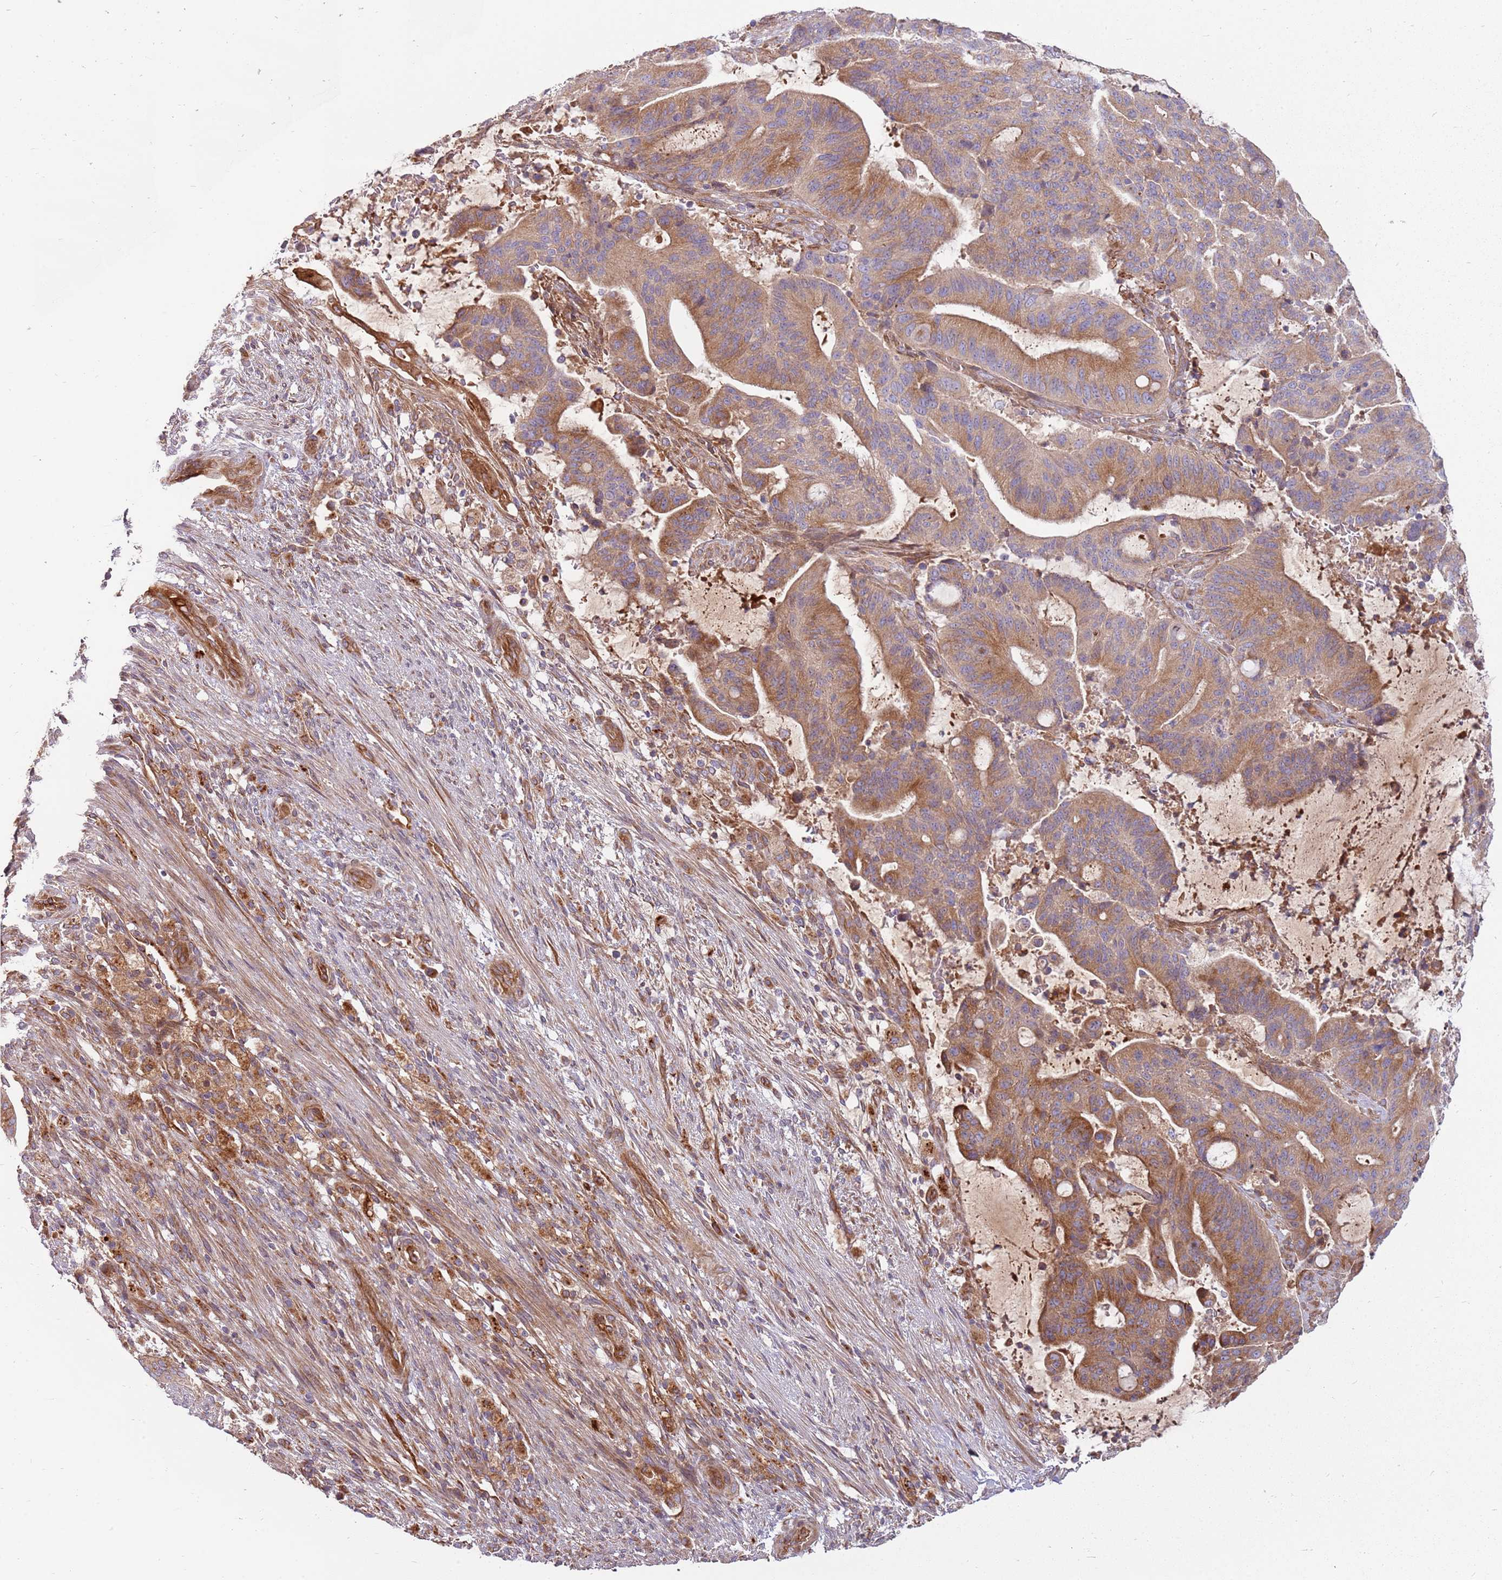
{"staining": {"intensity": "moderate", "quantity": ">75%", "location": "cytoplasmic/membranous"}, "tissue": "liver cancer", "cell_type": "Tumor cells", "image_type": "cancer", "snomed": [{"axis": "morphology", "description": "Normal tissue, NOS"}, {"axis": "morphology", "description": "Cholangiocarcinoma"}, {"axis": "topography", "description": "Liver"}, {"axis": "topography", "description": "Peripheral nerve tissue"}], "caption": "Protein positivity by IHC demonstrates moderate cytoplasmic/membranous expression in approximately >75% of tumor cells in liver cancer (cholangiocarcinoma).", "gene": "EMC1", "patient": {"sex": "female", "age": 73}}